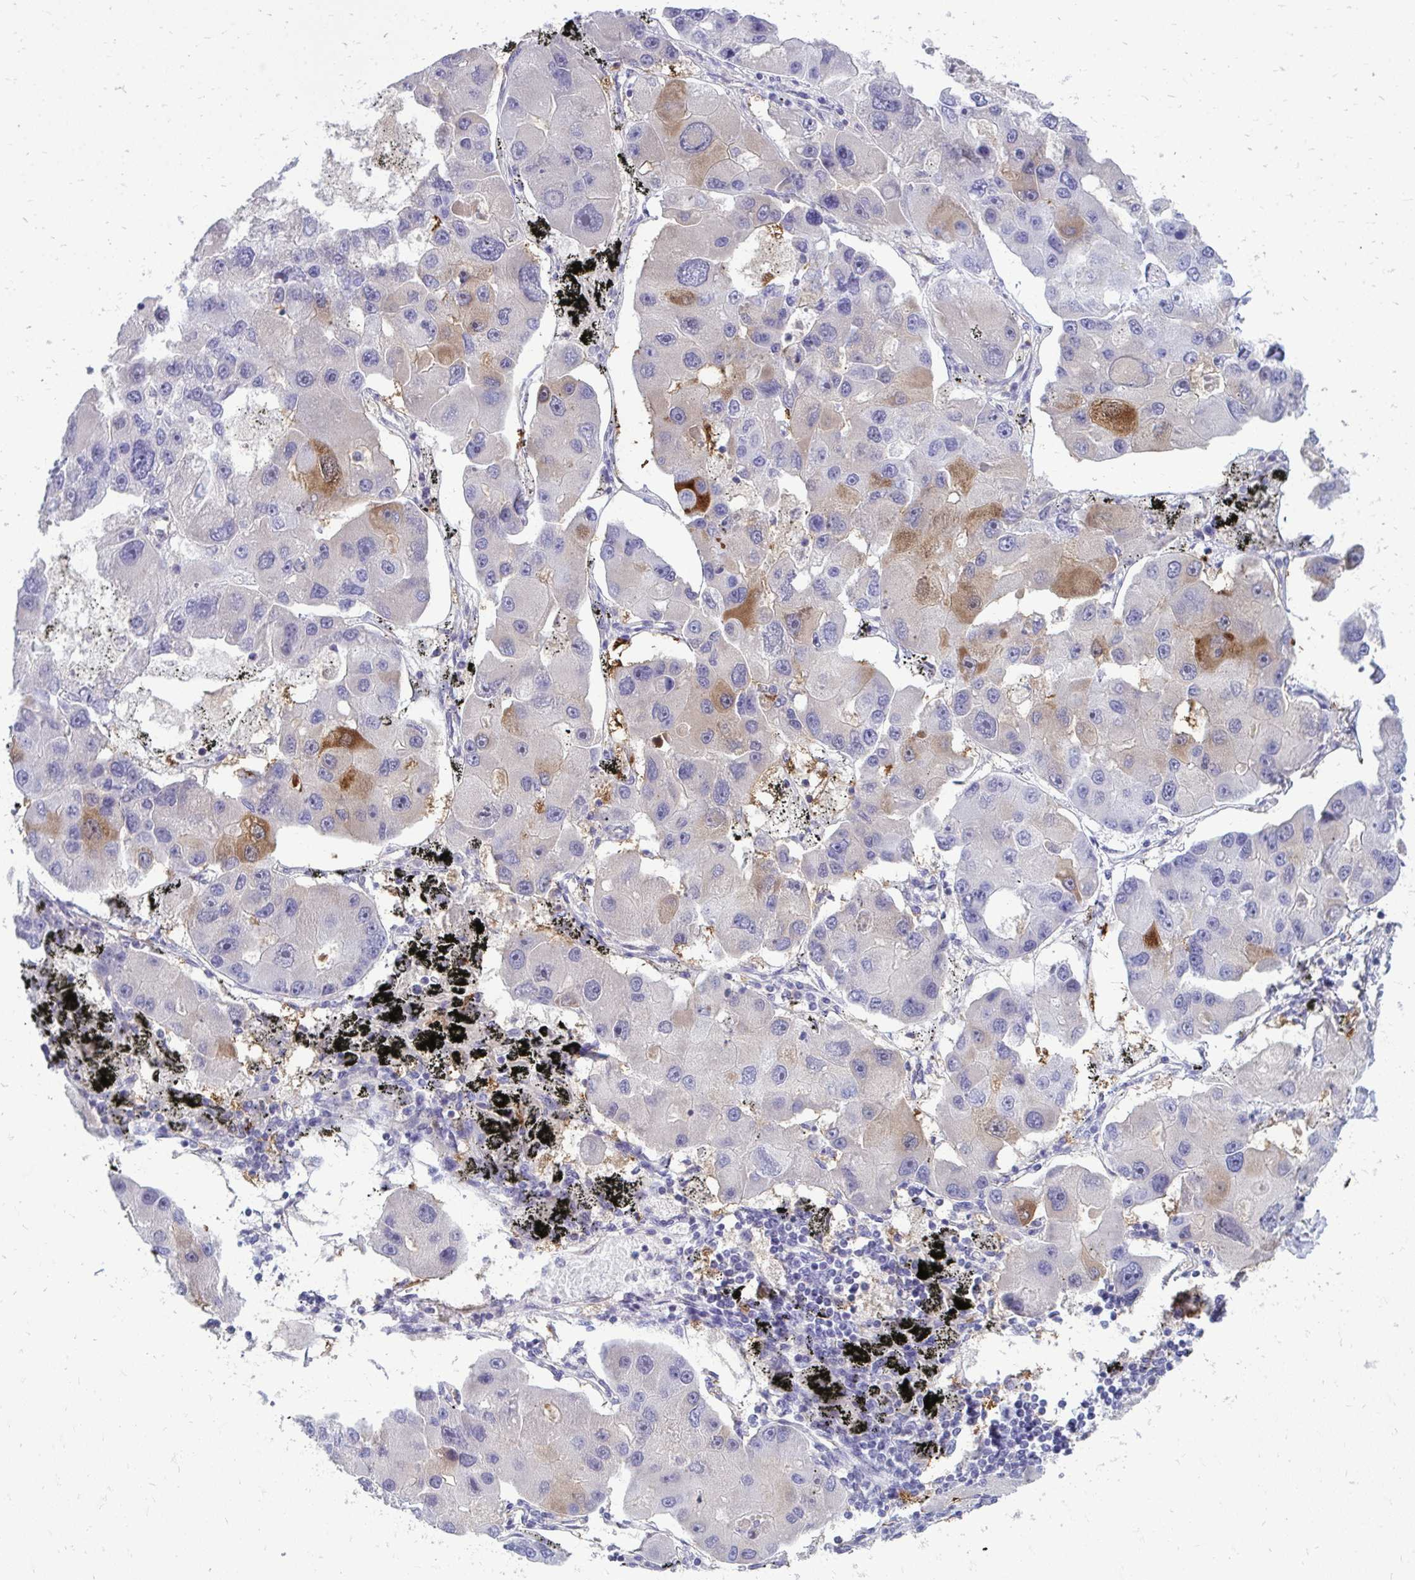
{"staining": {"intensity": "moderate", "quantity": "<25%", "location": "cytoplasmic/membranous"}, "tissue": "lung cancer", "cell_type": "Tumor cells", "image_type": "cancer", "snomed": [{"axis": "morphology", "description": "Adenocarcinoma, NOS"}, {"axis": "topography", "description": "Lung"}], "caption": "Moderate cytoplasmic/membranous protein positivity is identified in approximately <25% of tumor cells in lung cancer (adenocarcinoma). Immunohistochemistry stains the protein in brown and the nuclei are stained blue.", "gene": "FABP3", "patient": {"sex": "female", "age": 54}}